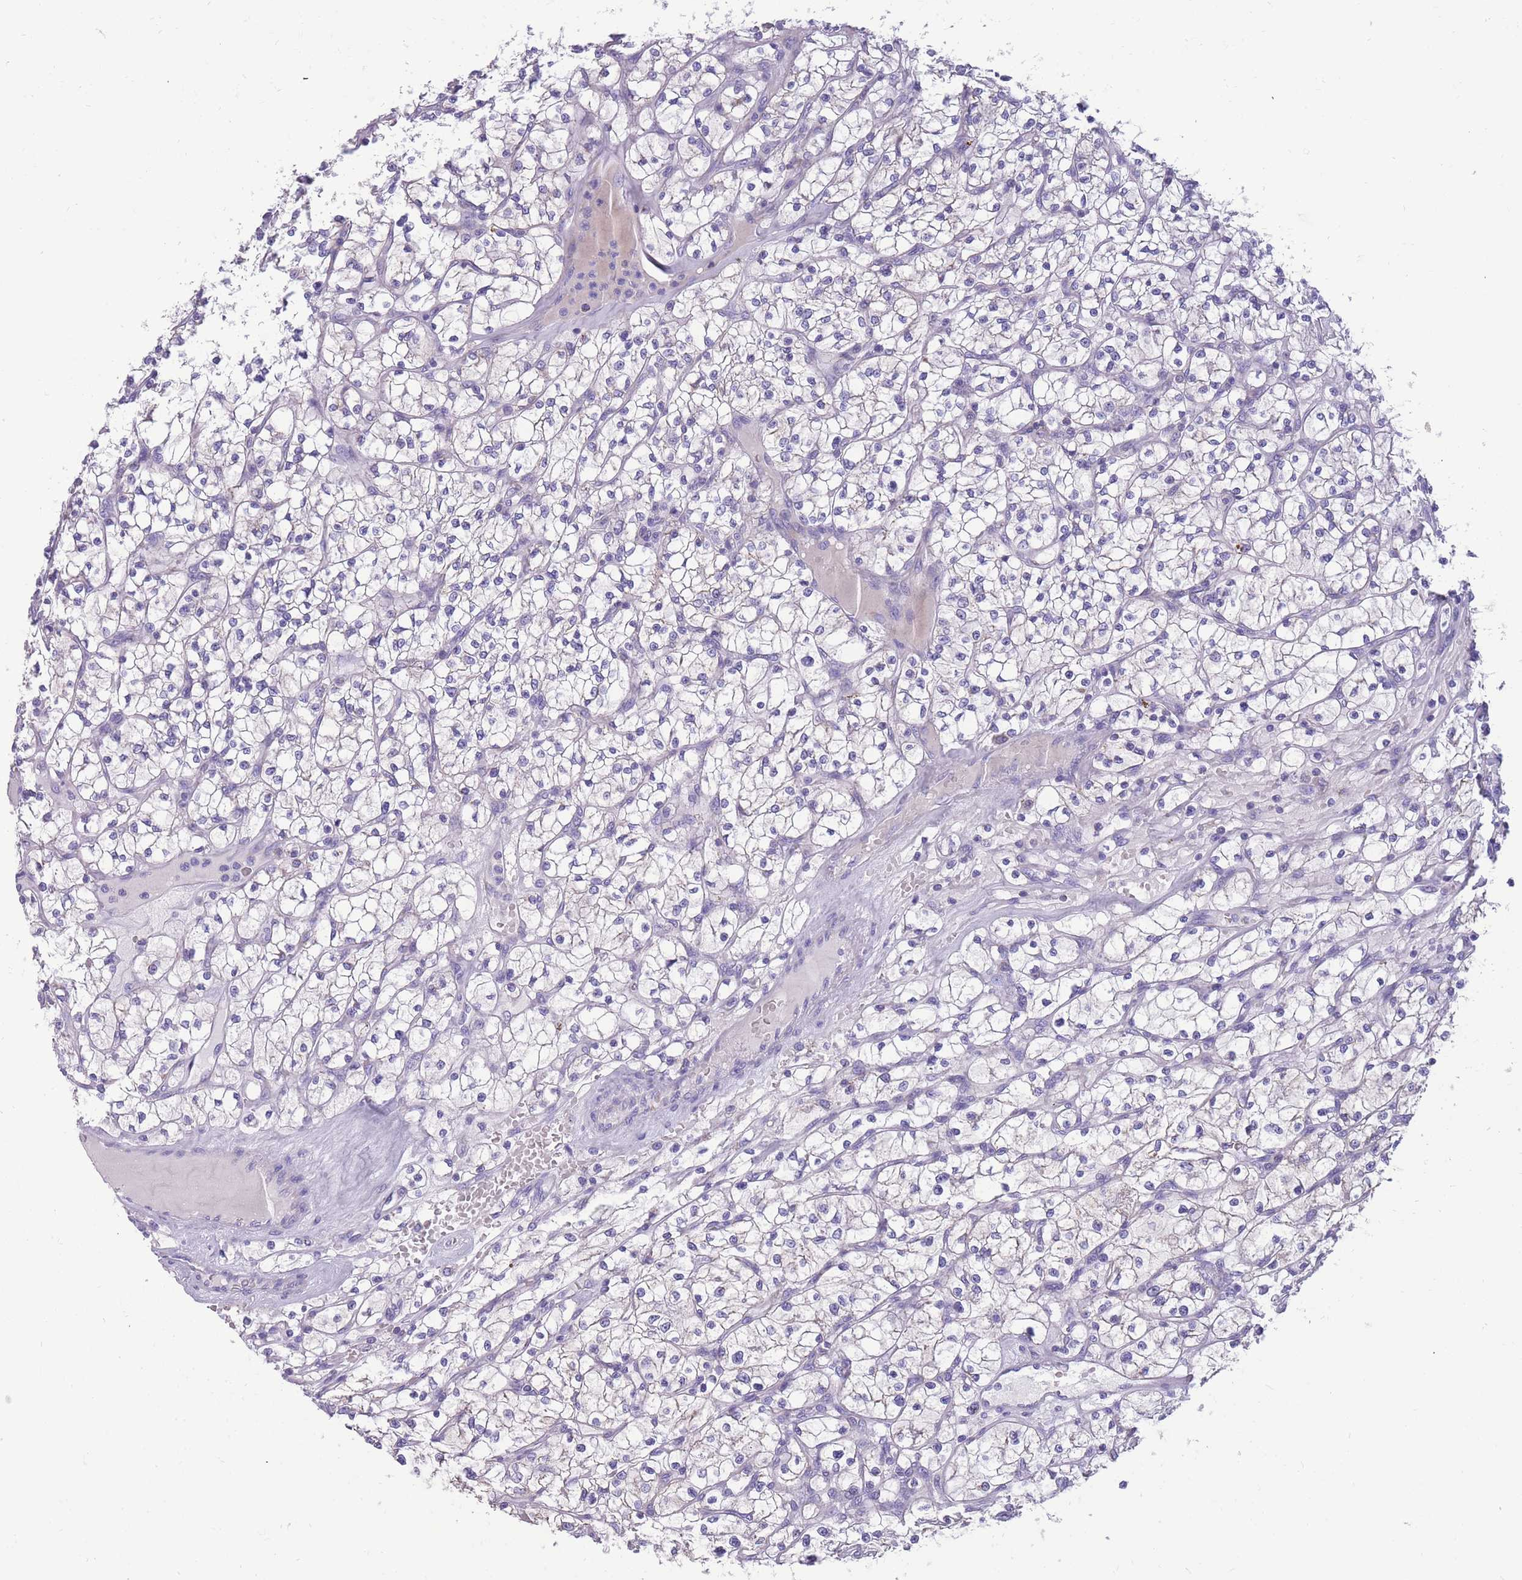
{"staining": {"intensity": "negative", "quantity": "none", "location": "none"}, "tissue": "renal cancer", "cell_type": "Tumor cells", "image_type": "cancer", "snomed": [{"axis": "morphology", "description": "Adenocarcinoma, NOS"}, {"axis": "topography", "description": "Kidney"}], "caption": "Adenocarcinoma (renal) was stained to show a protein in brown. There is no significant positivity in tumor cells.", "gene": "INTS2", "patient": {"sex": "female", "age": 64}}